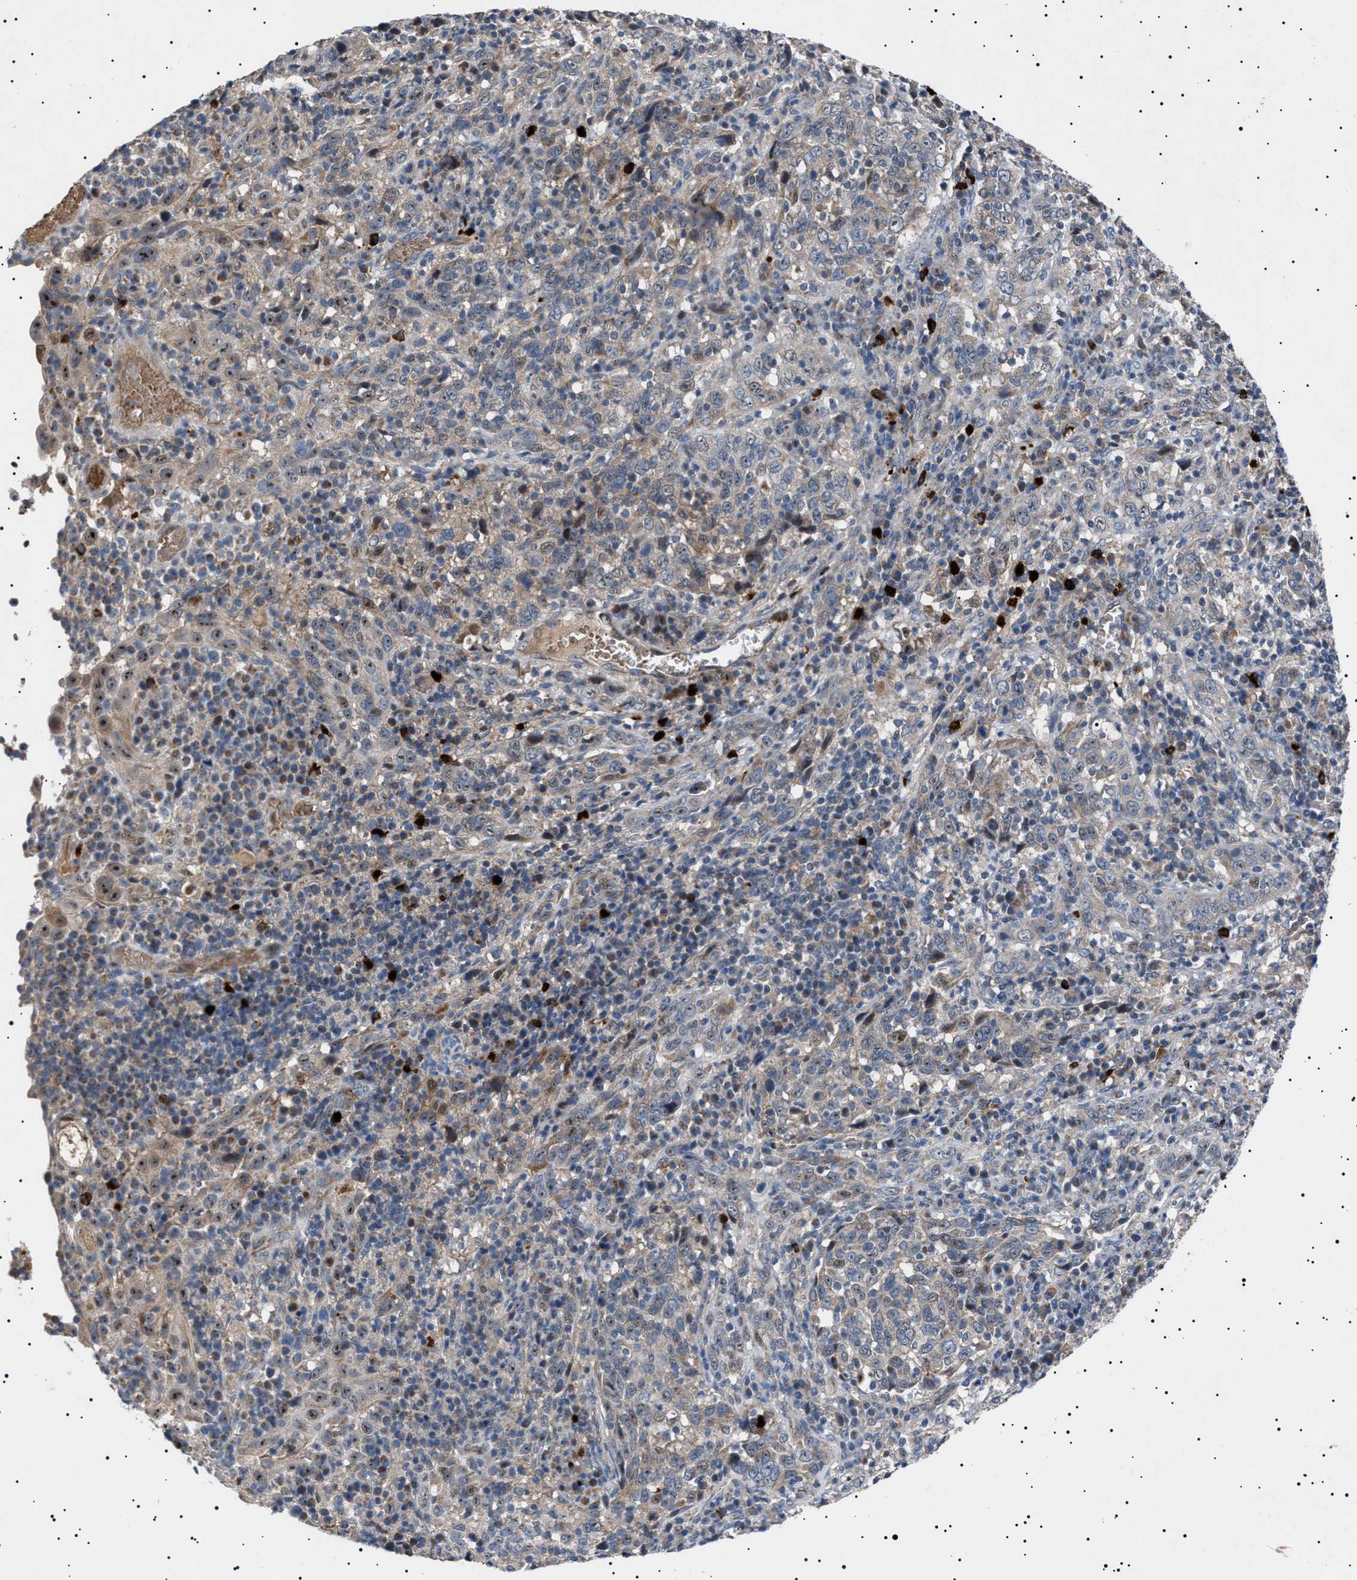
{"staining": {"intensity": "moderate", "quantity": "<25%", "location": "cytoplasmic/membranous,nuclear"}, "tissue": "cervical cancer", "cell_type": "Tumor cells", "image_type": "cancer", "snomed": [{"axis": "morphology", "description": "Squamous cell carcinoma, NOS"}, {"axis": "topography", "description": "Cervix"}], "caption": "Immunohistochemistry micrograph of neoplastic tissue: squamous cell carcinoma (cervical) stained using IHC demonstrates low levels of moderate protein expression localized specifically in the cytoplasmic/membranous and nuclear of tumor cells, appearing as a cytoplasmic/membranous and nuclear brown color.", "gene": "PTRH1", "patient": {"sex": "female", "age": 46}}